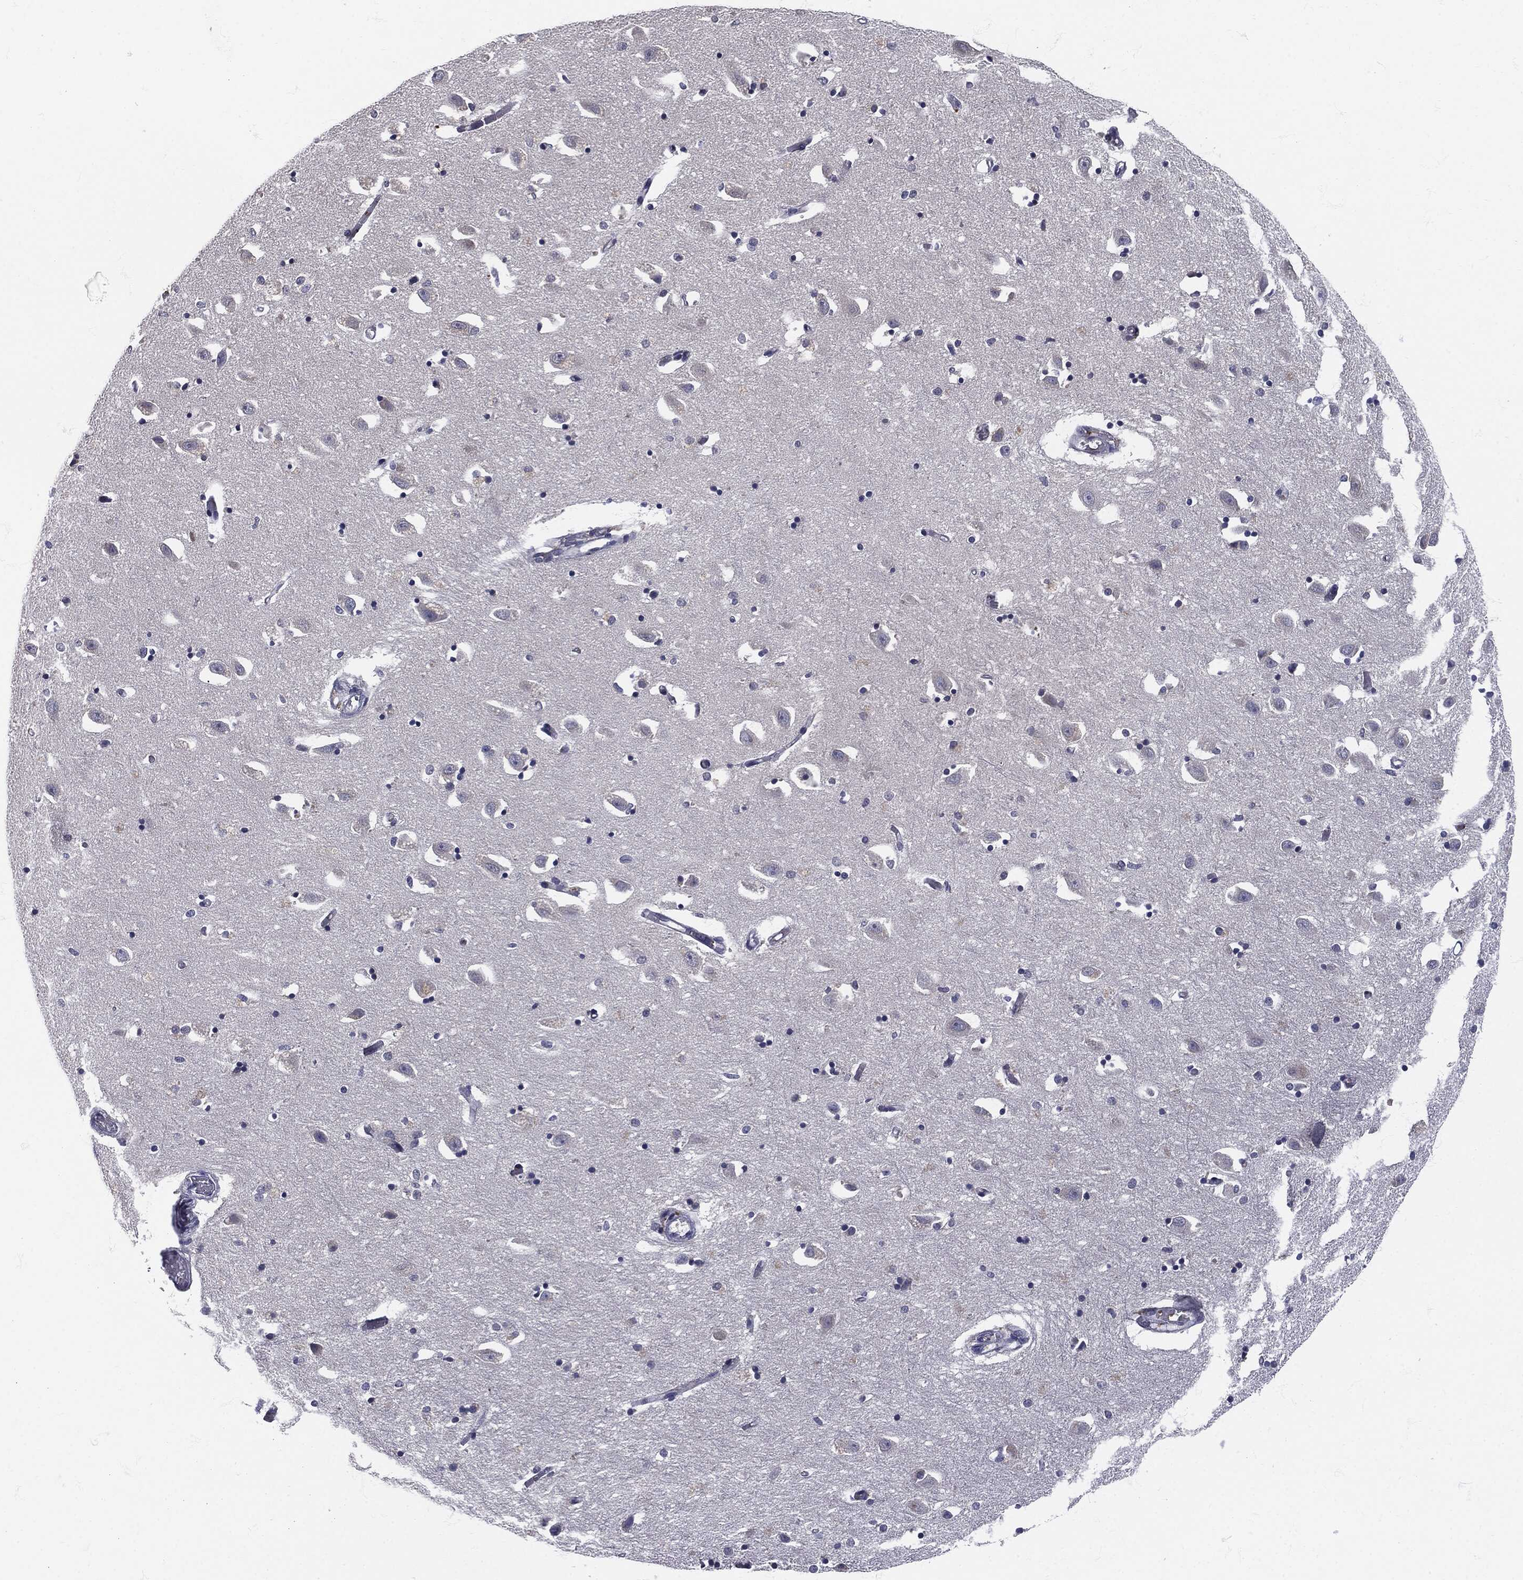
{"staining": {"intensity": "negative", "quantity": "none", "location": "none"}, "tissue": "hippocampus", "cell_type": "Glial cells", "image_type": "normal", "snomed": [{"axis": "morphology", "description": "Normal tissue, NOS"}, {"axis": "topography", "description": "Lateral ventricle wall"}, {"axis": "topography", "description": "Hippocampus"}], "caption": "Glial cells show no significant staining in benign hippocampus. (Brightfield microscopy of DAB (3,3'-diaminobenzidine) immunohistochemistry (IHC) at high magnification).", "gene": "SIGLEC9", "patient": {"sex": "female", "age": 63}}